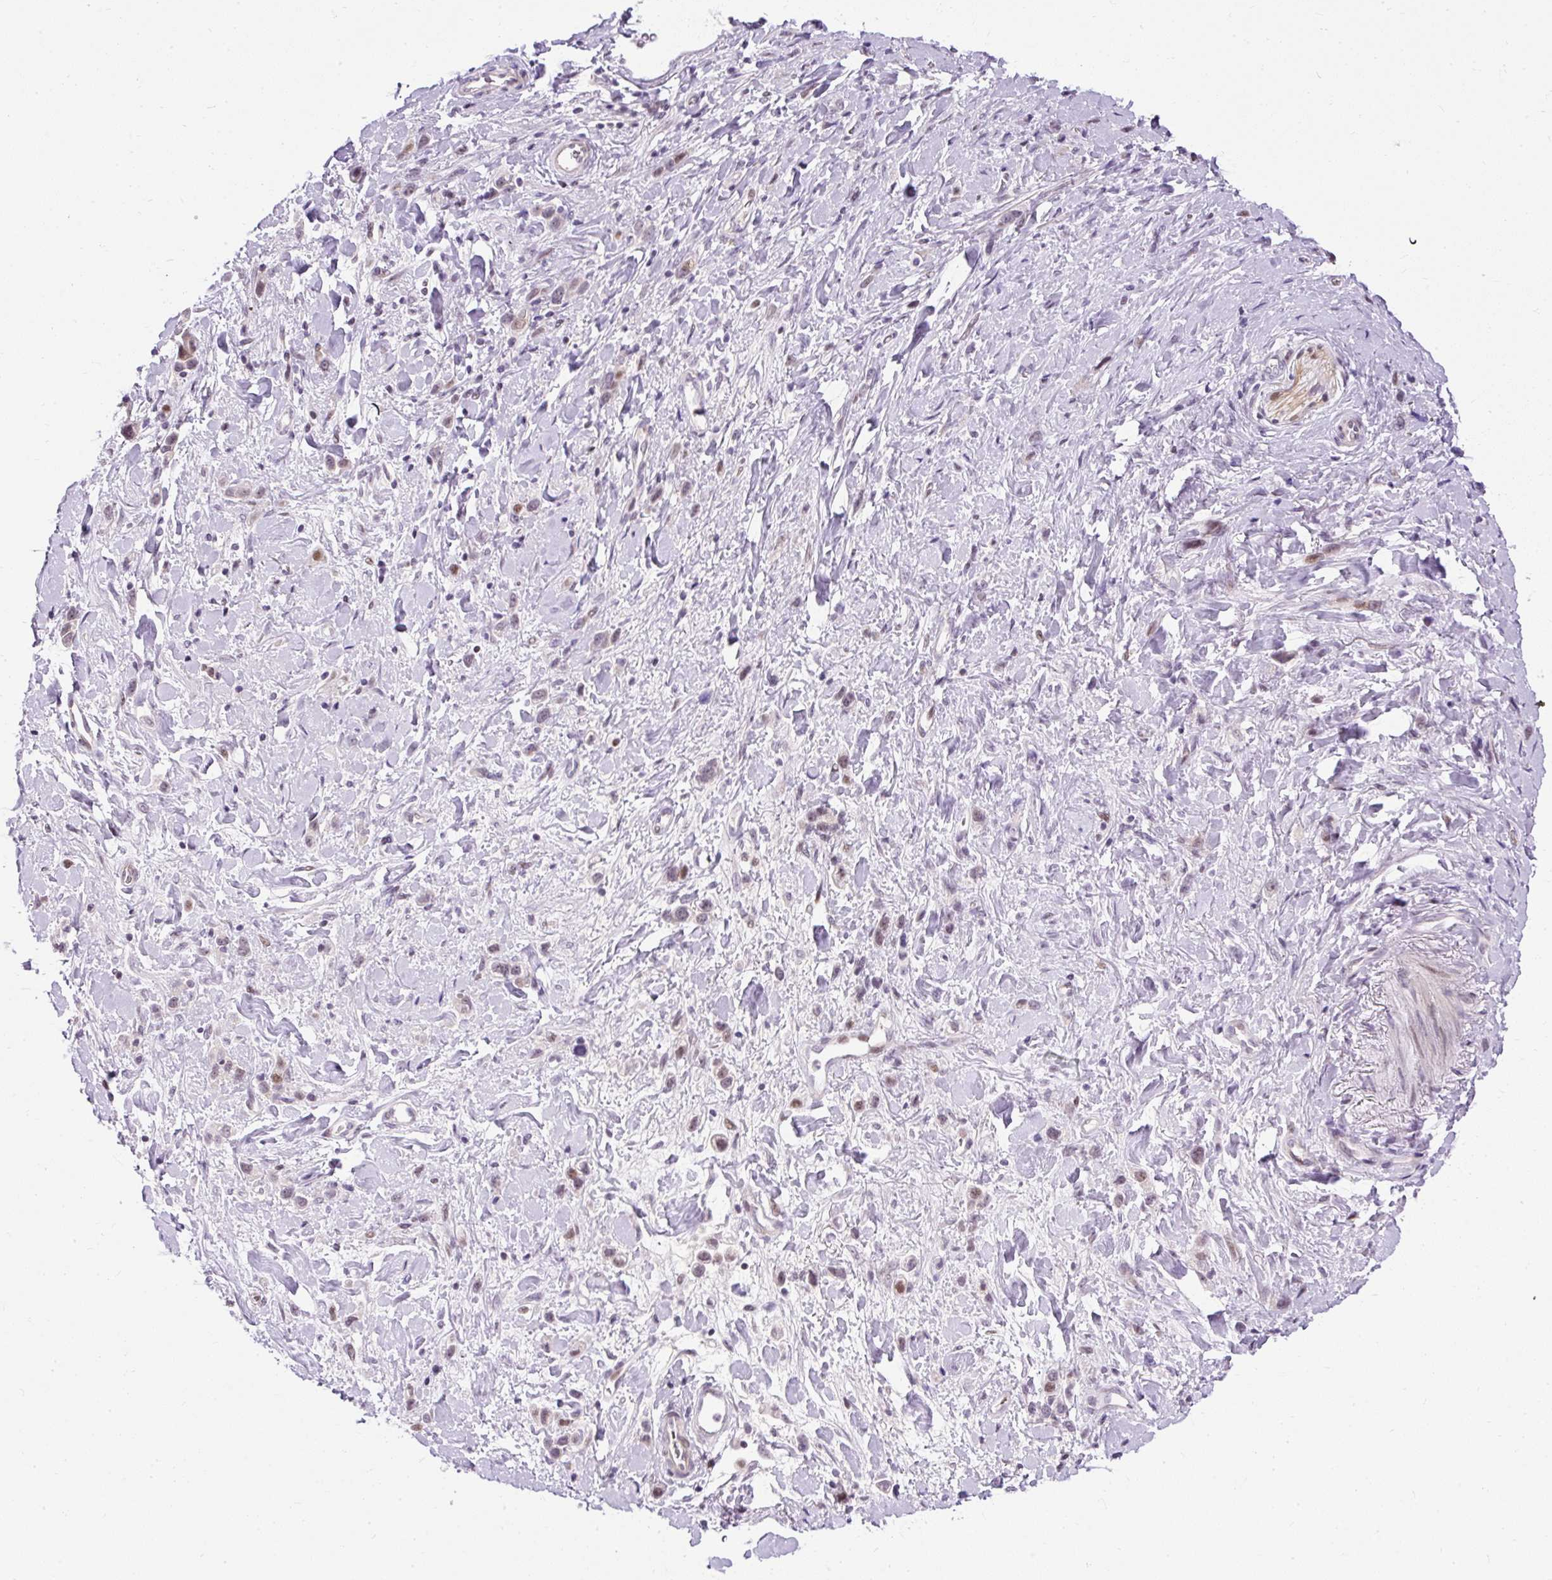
{"staining": {"intensity": "moderate", "quantity": "25%-75%", "location": "nuclear"}, "tissue": "stomach cancer", "cell_type": "Tumor cells", "image_type": "cancer", "snomed": [{"axis": "morphology", "description": "Adenocarcinoma, NOS"}, {"axis": "topography", "description": "Stomach"}], "caption": "Stomach adenocarcinoma stained with a protein marker shows moderate staining in tumor cells.", "gene": "ARHGEF18", "patient": {"sex": "female", "age": 65}}